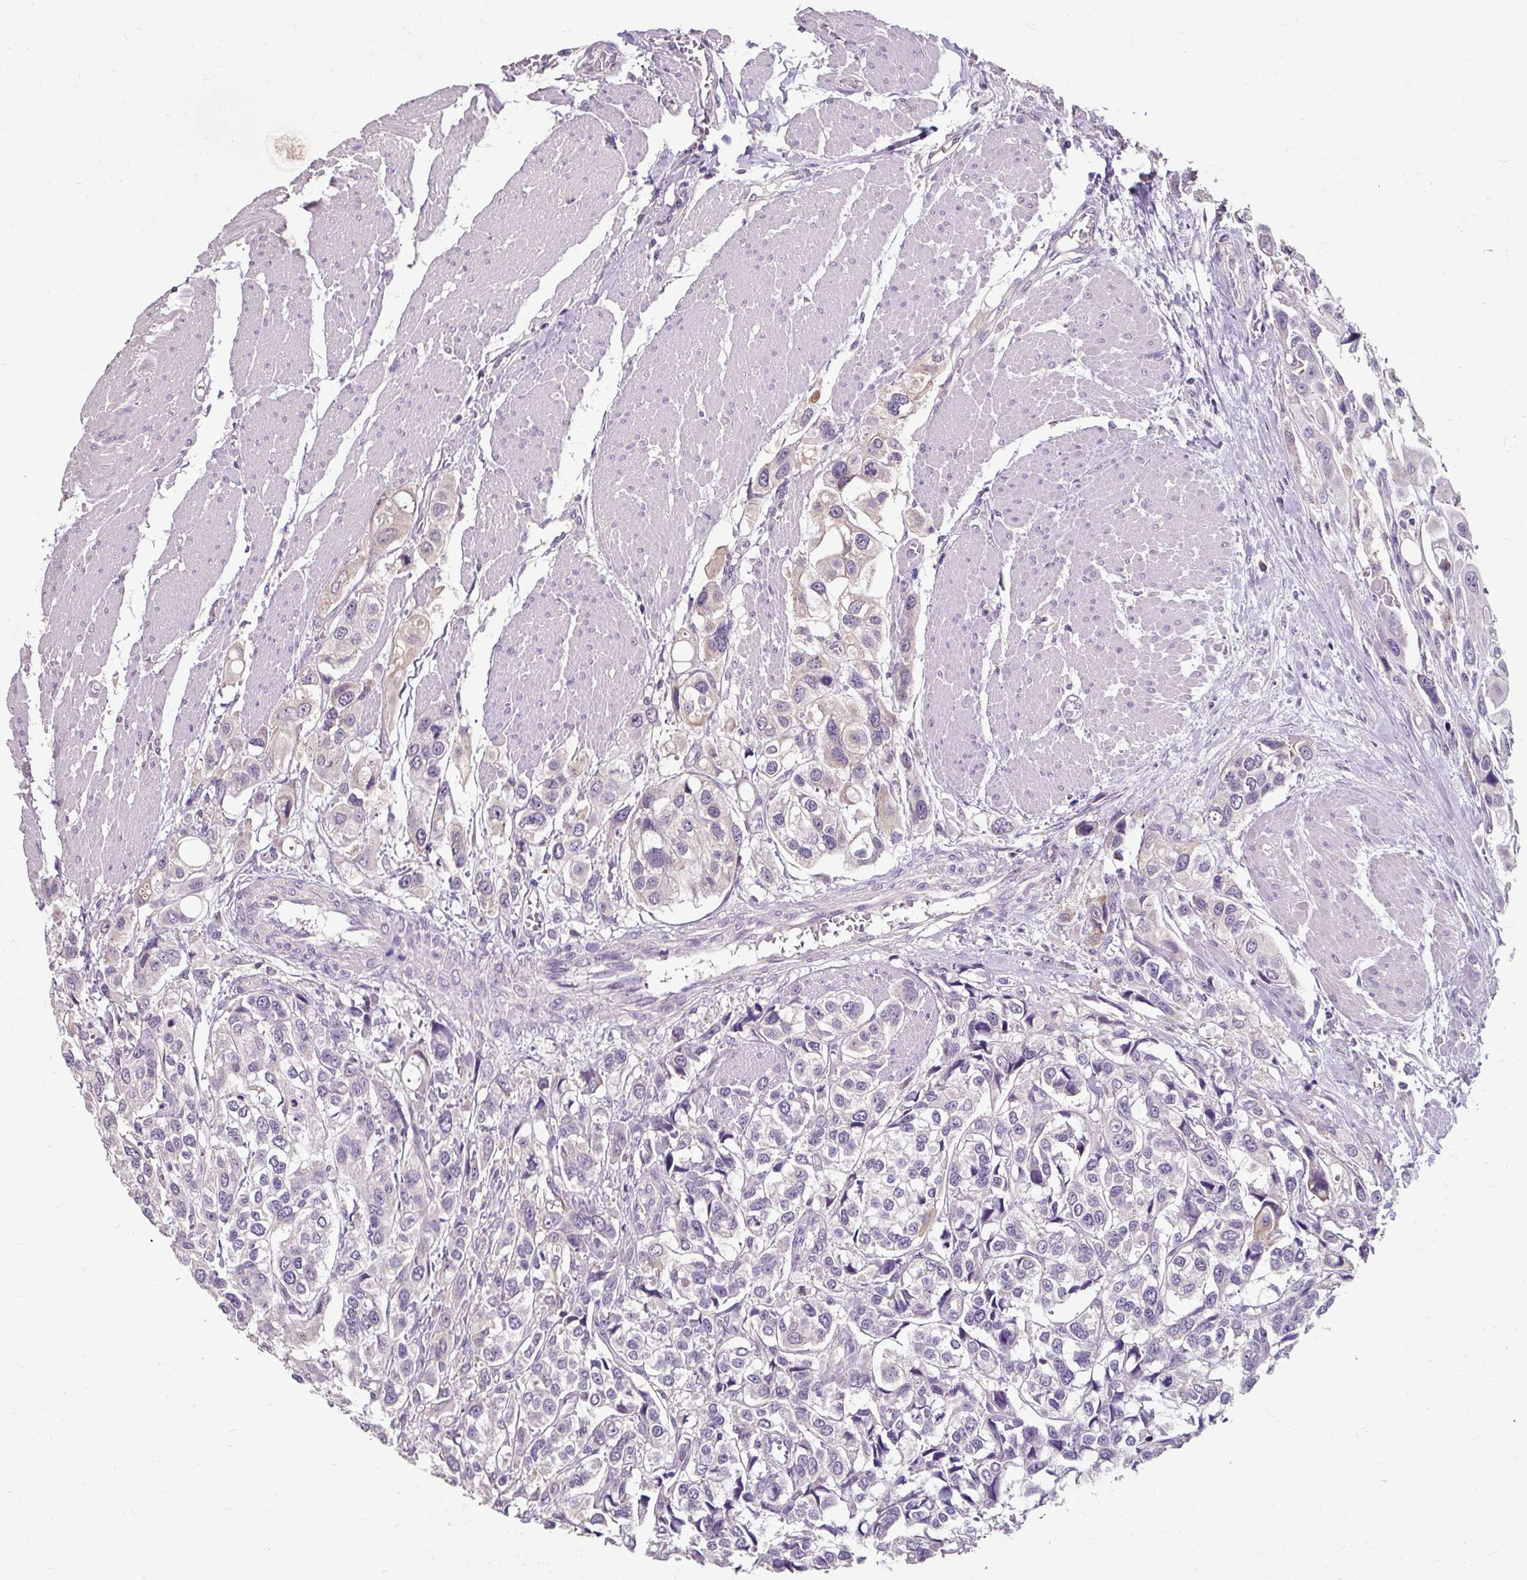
{"staining": {"intensity": "negative", "quantity": "none", "location": "none"}, "tissue": "urothelial cancer", "cell_type": "Tumor cells", "image_type": "cancer", "snomed": [{"axis": "morphology", "description": "Urothelial carcinoma, High grade"}, {"axis": "topography", "description": "Urinary bladder"}], "caption": "High magnification brightfield microscopy of high-grade urothelial carcinoma stained with DAB (brown) and counterstained with hematoxylin (blue): tumor cells show no significant expression.", "gene": "KLHL24", "patient": {"sex": "male", "age": 67}}